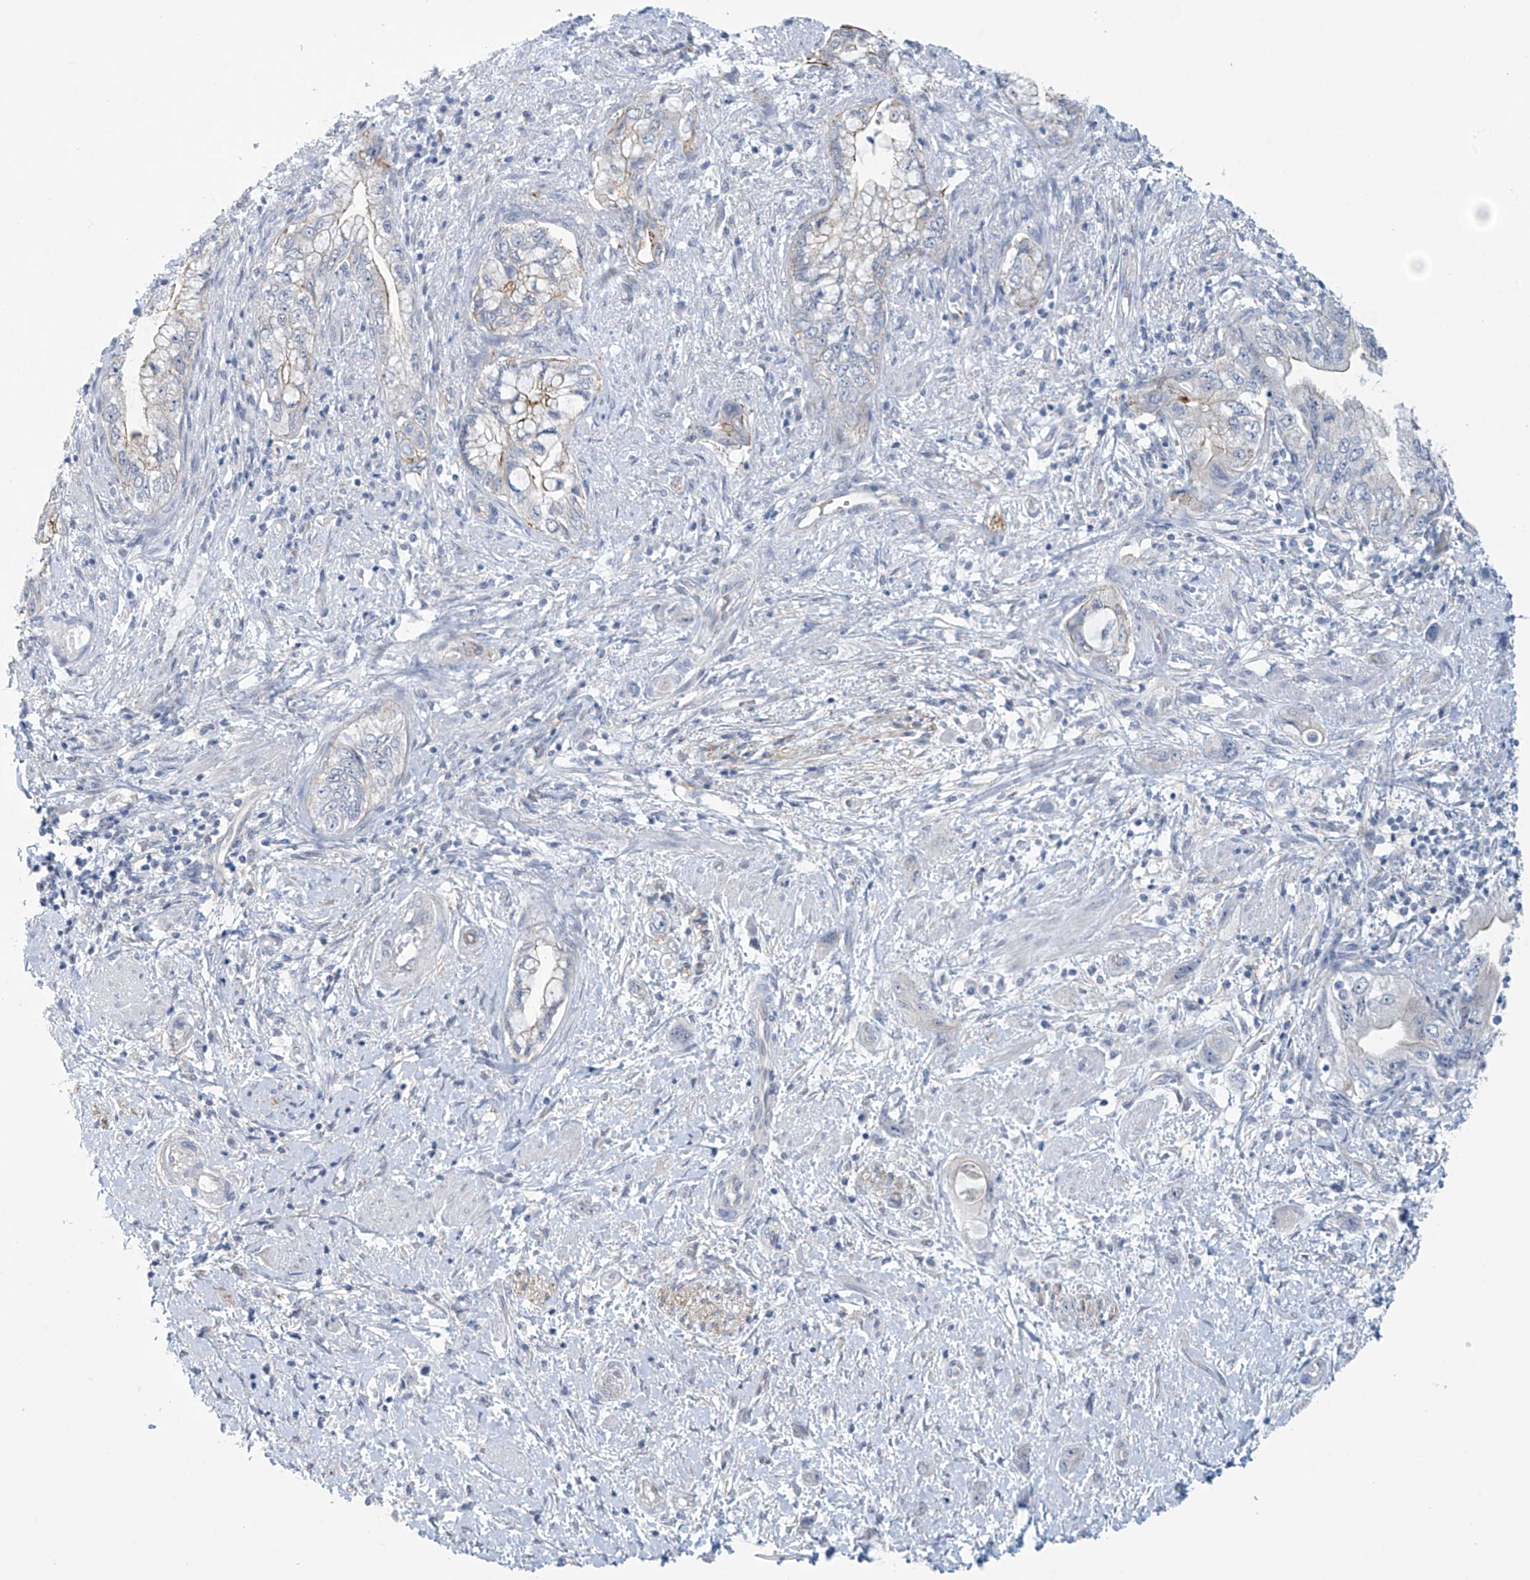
{"staining": {"intensity": "negative", "quantity": "none", "location": "none"}, "tissue": "pancreatic cancer", "cell_type": "Tumor cells", "image_type": "cancer", "snomed": [{"axis": "morphology", "description": "Adenocarcinoma, NOS"}, {"axis": "topography", "description": "Pancreas"}], "caption": "An IHC histopathology image of pancreatic cancer is shown. There is no staining in tumor cells of pancreatic cancer. Brightfield microscopy of immunohistochemistry stained with DAB (3,3'-diaminobenzidine) (brown) and hematoxylin (blue), captured at high magnification.", "gene": "ABHD13", "patient": {"sex": "female", "age": 73}}